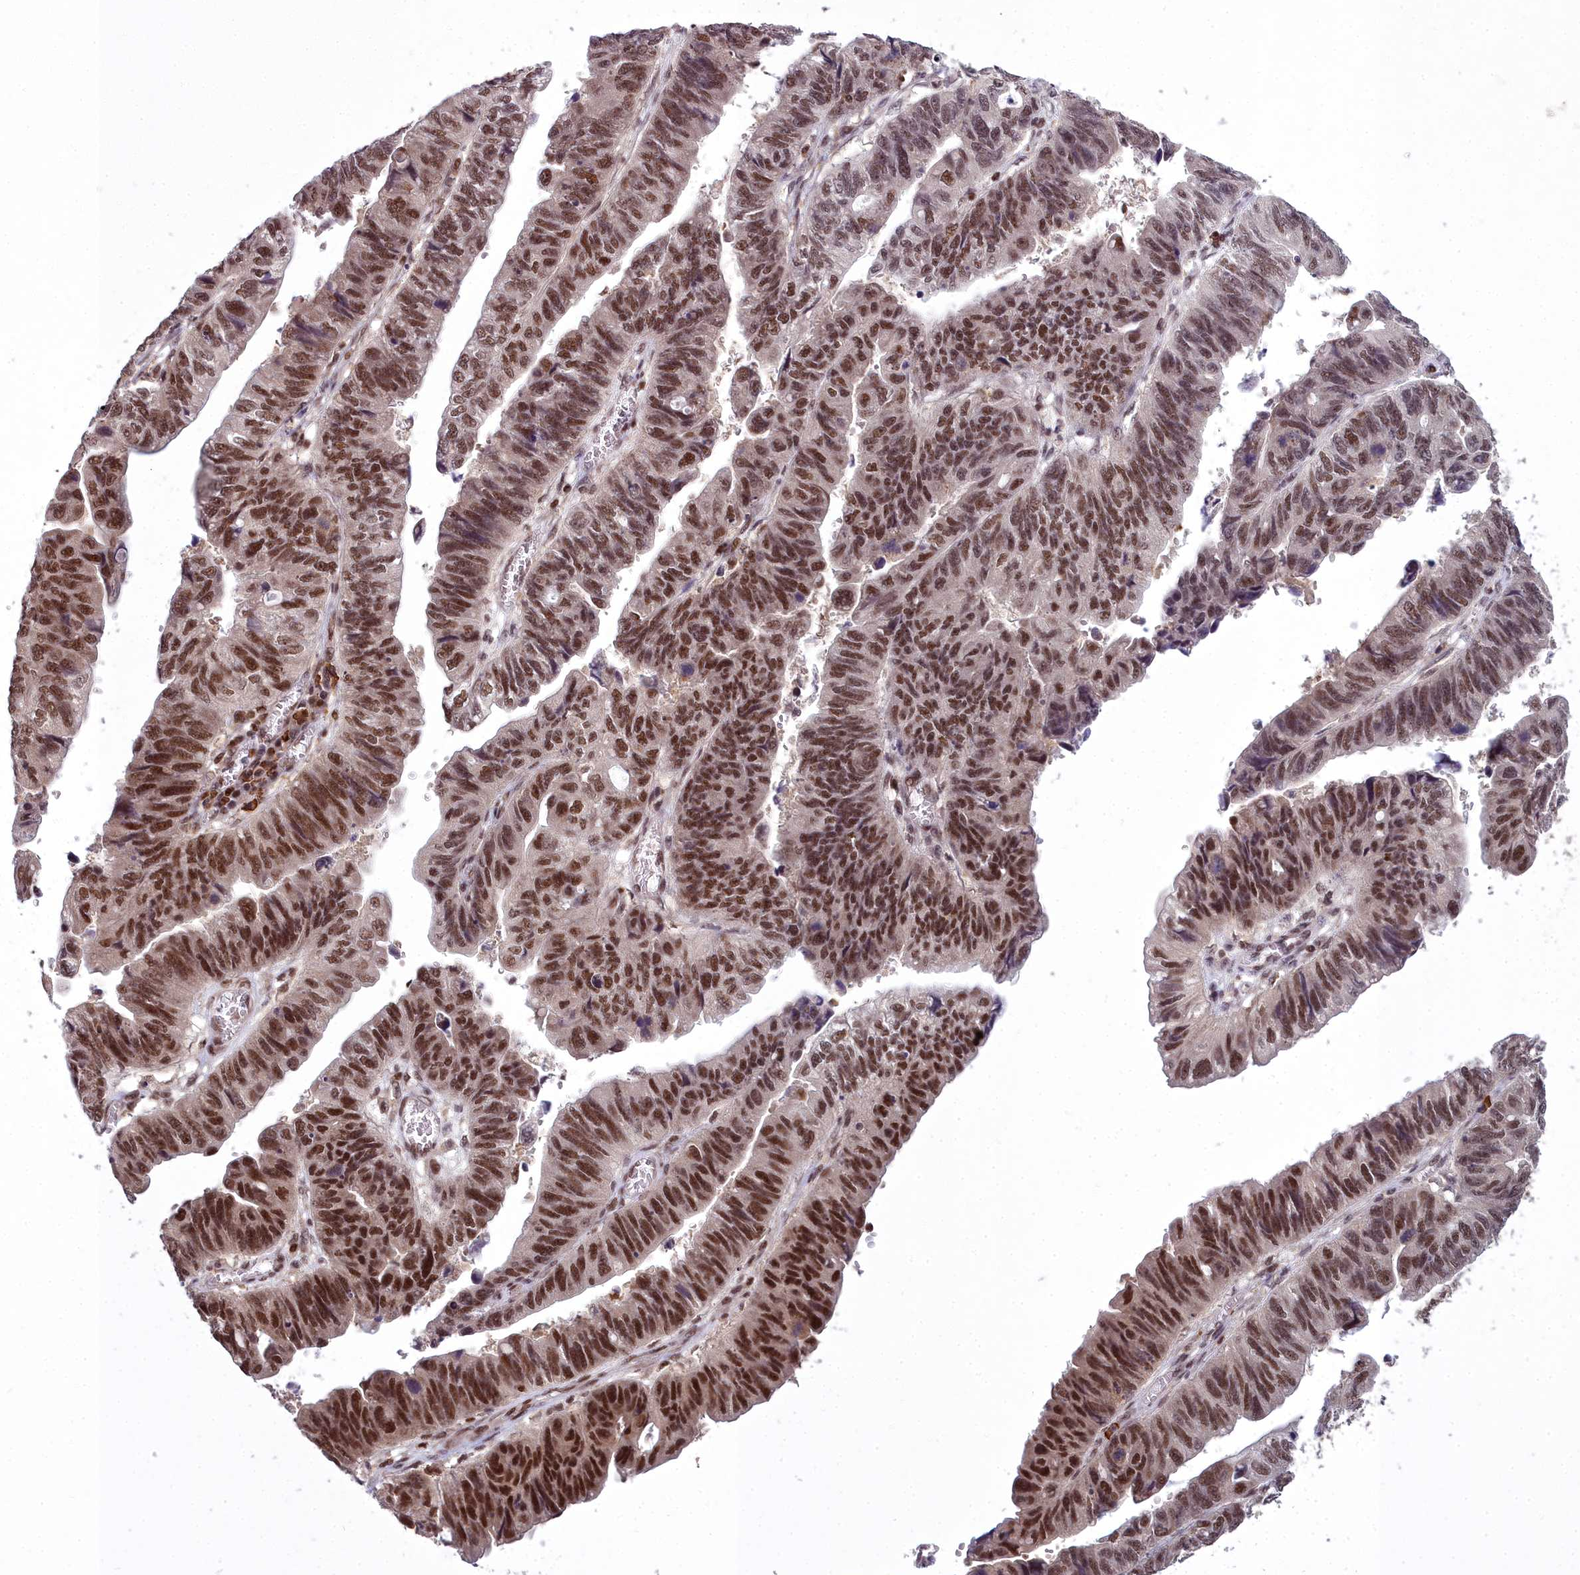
{"staining": {"intensity": "strong", "quantity": ">75%", "location": "nuclear"}, "tissue": "stomach cancer", "cell_type": "Tumor cells", "image_type": "cancer", "snomed": [{"axis": "morphology", "description": "Adenocarcinoma, NOS"}, {"axis": "topography", "description": "Stomach"}], "caption": "Immunohistochemistry (DAB) staining of stomach cancer exhibits strong nuclear protein staining in about >75% of tumor cells.", "gene": "GMEB1", "patient": {"sex": "male", "age": 59}}